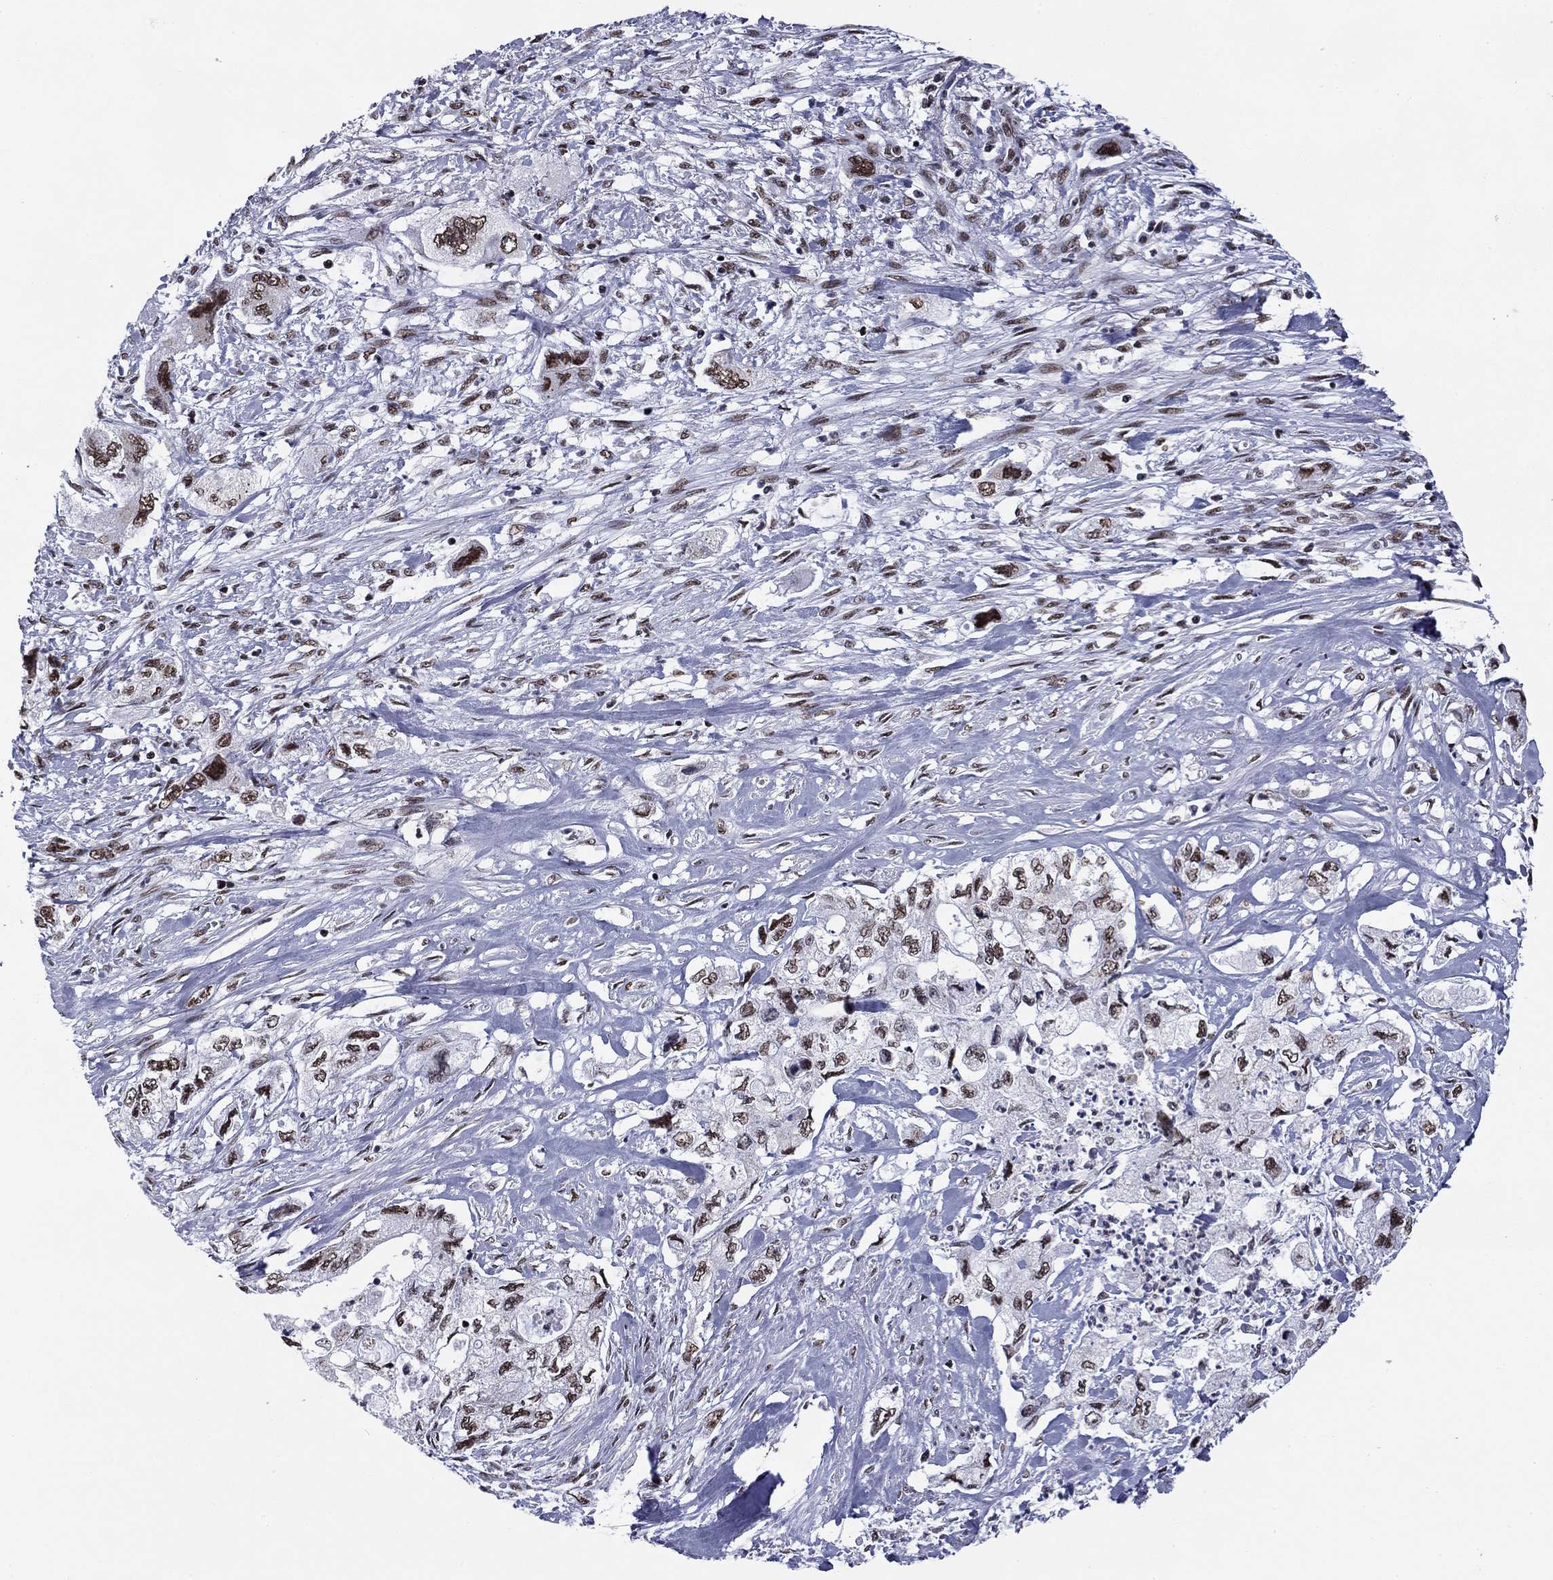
{"staining": {"intensity": "moderate", "quantity": "25%-75%", "location": "nuclear"}, "tissue": "pancreatic cancer", "cell_type": "Tumor cells", "image_type": "cancer", "snomed": [{"axis": "morphology", "description": "Adenocarcinoma, NOS"}, {"axis": "topography", "description": "Pancreas"}], "caption": "There is medium levels of moderate nuclear expression in tumor cells of pancreatic cancer (adenocarcinoma), as demonstrated by immunohistochemical staining (brown color).", "gene": "ETV5", "patient": {"sex": "female", "age": 73}}